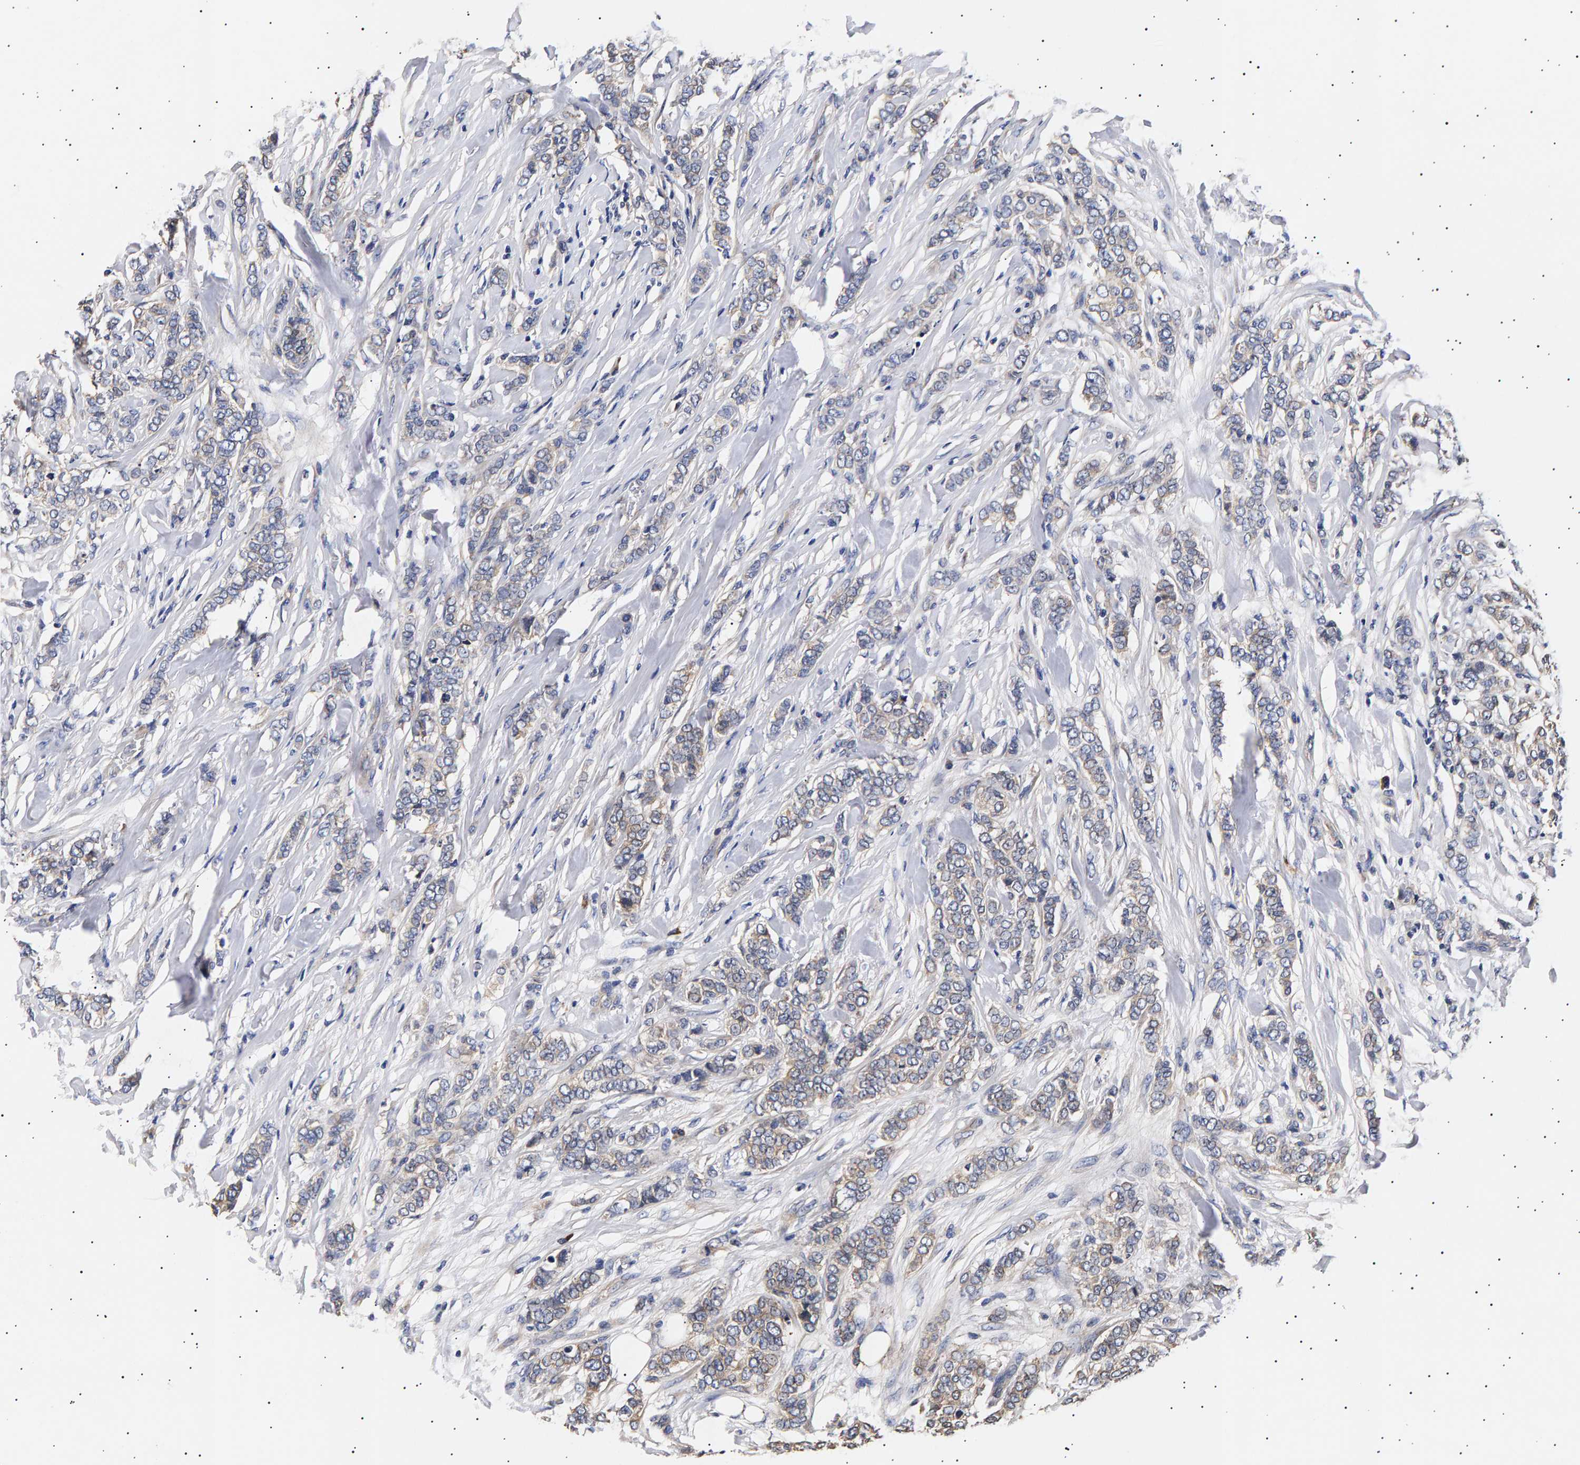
{"staining": {"intensity": "negative", "quantity": "none", "location": "none"}, "tissue": "breast cancer", "cell_type": "Tumor cells", "image_type": "cancer", "snomed": [{"axis": "morphology", "description": "Lobular carcinoma"}, {"axis": "topography", "description": "Skin"}, {"axis": "topography", "description": "Breast"}], "caption": "Immunohistochemistry (IHC) of human breast lobular carcinoma exhibits no staining in tumor cells.", "gene": "ANKRD40", "patient": {"sex": "female", "age": 46}}